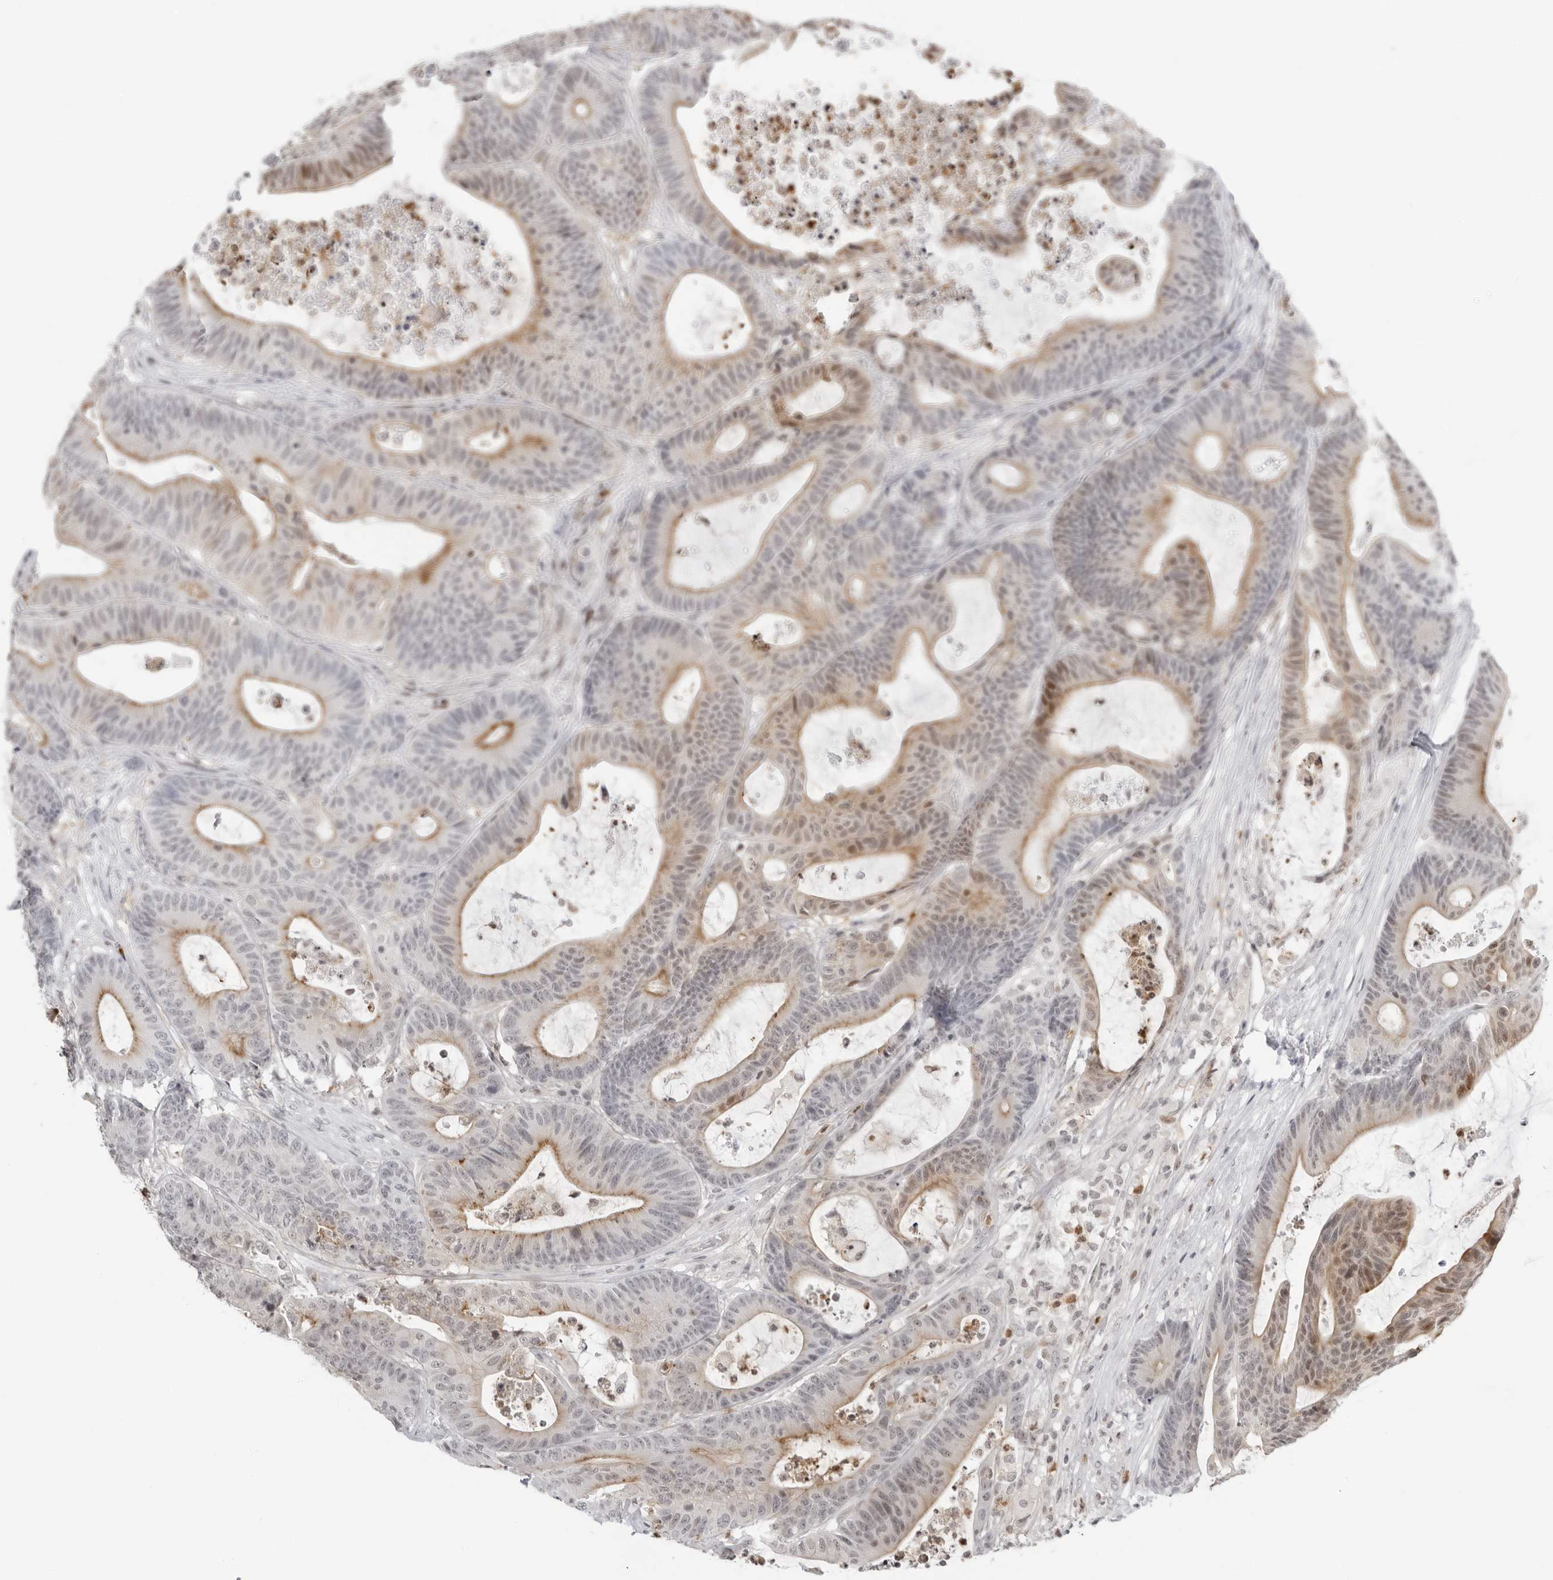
{"staining": {"intensity": "weak", "quantity": "25%-75%", "location": "cytoplasmic/membranous,nuclear"}, "tissue": "colorectal cancer", "cell_type": "Tumor cells", "image_type": "cancer", "snomed": [{"axis": "morphology", "description": "Adenocarcinoma, NOS"}, {"axis": "topography", "description": "Colon"}], "caption": "Brown immunohistochemical staining in colorectal adenocarcinoma reveals weak cytoplasmic/membranous and nuclear staining in approximately 25%-75% of tumor cells.", "gene": "RNF146", "patient": {"sex": "female", "age": 84}}